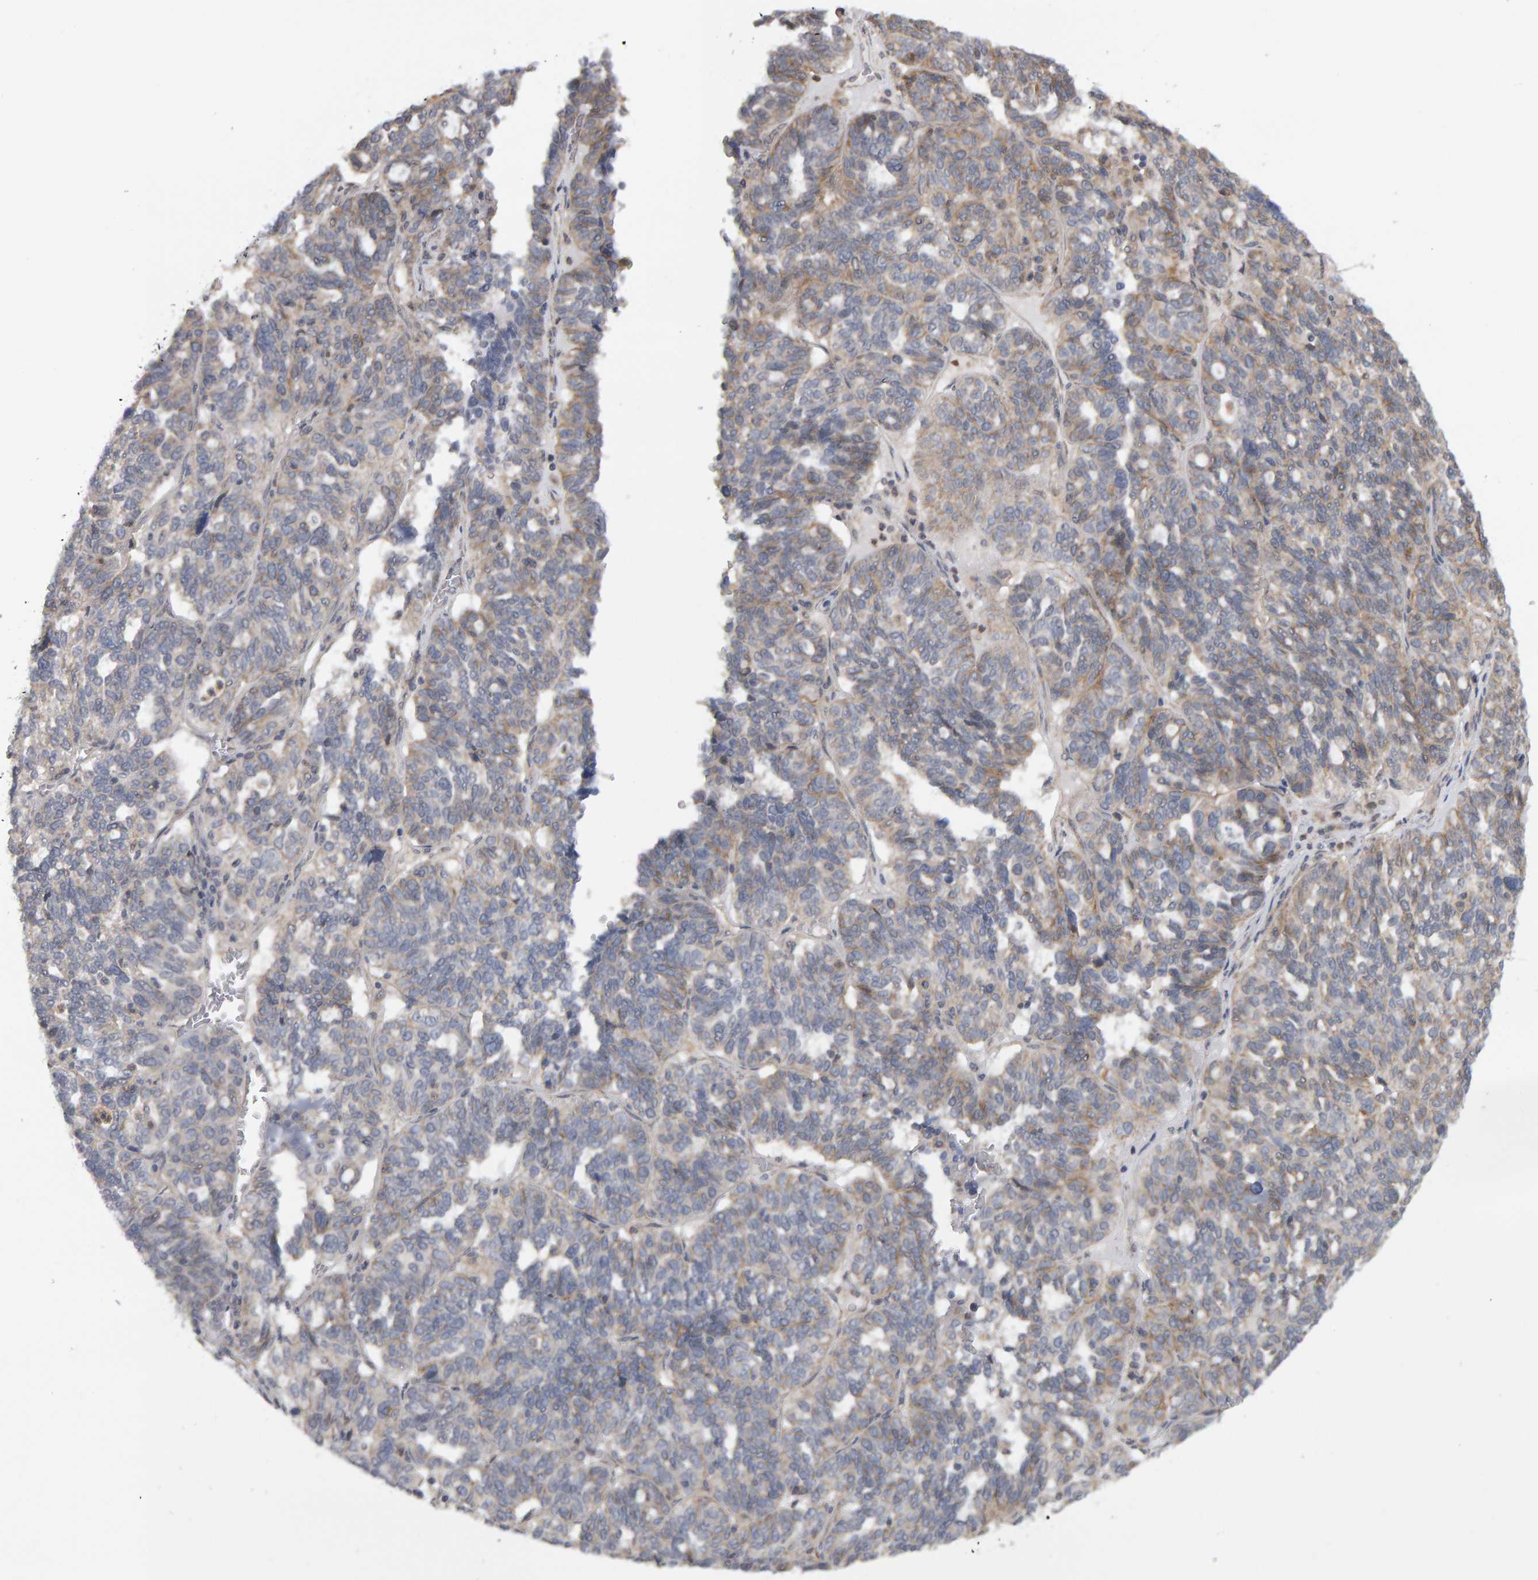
{"staining": {"intensity": "weak", "quantity": ">75%", "location": "cytoplasmic/membranous"}, "tissue": "ovarian cancer", "cell_type": "Tumor cells", "image_type": "cancer", "snomed": [{"axis": "morphology", "description": "Cystadenocarcinoma, serous, NOS"}, {"axis": "topography", "description": "Ovary"}], "caption": "IHC (DAB) staining of ovarian cancer (serous cystadenocarcinoma) reveals weak cytoplasmic/membranous protein staining in approximately >75% of tumor cells. The protein of interest is stained brown, and the nuclei are stained in blue (DAB IHC with brightfield microscopy, high magnification).", "gene": "MSRA", "patient": {"sex": "female", "age": 59}}